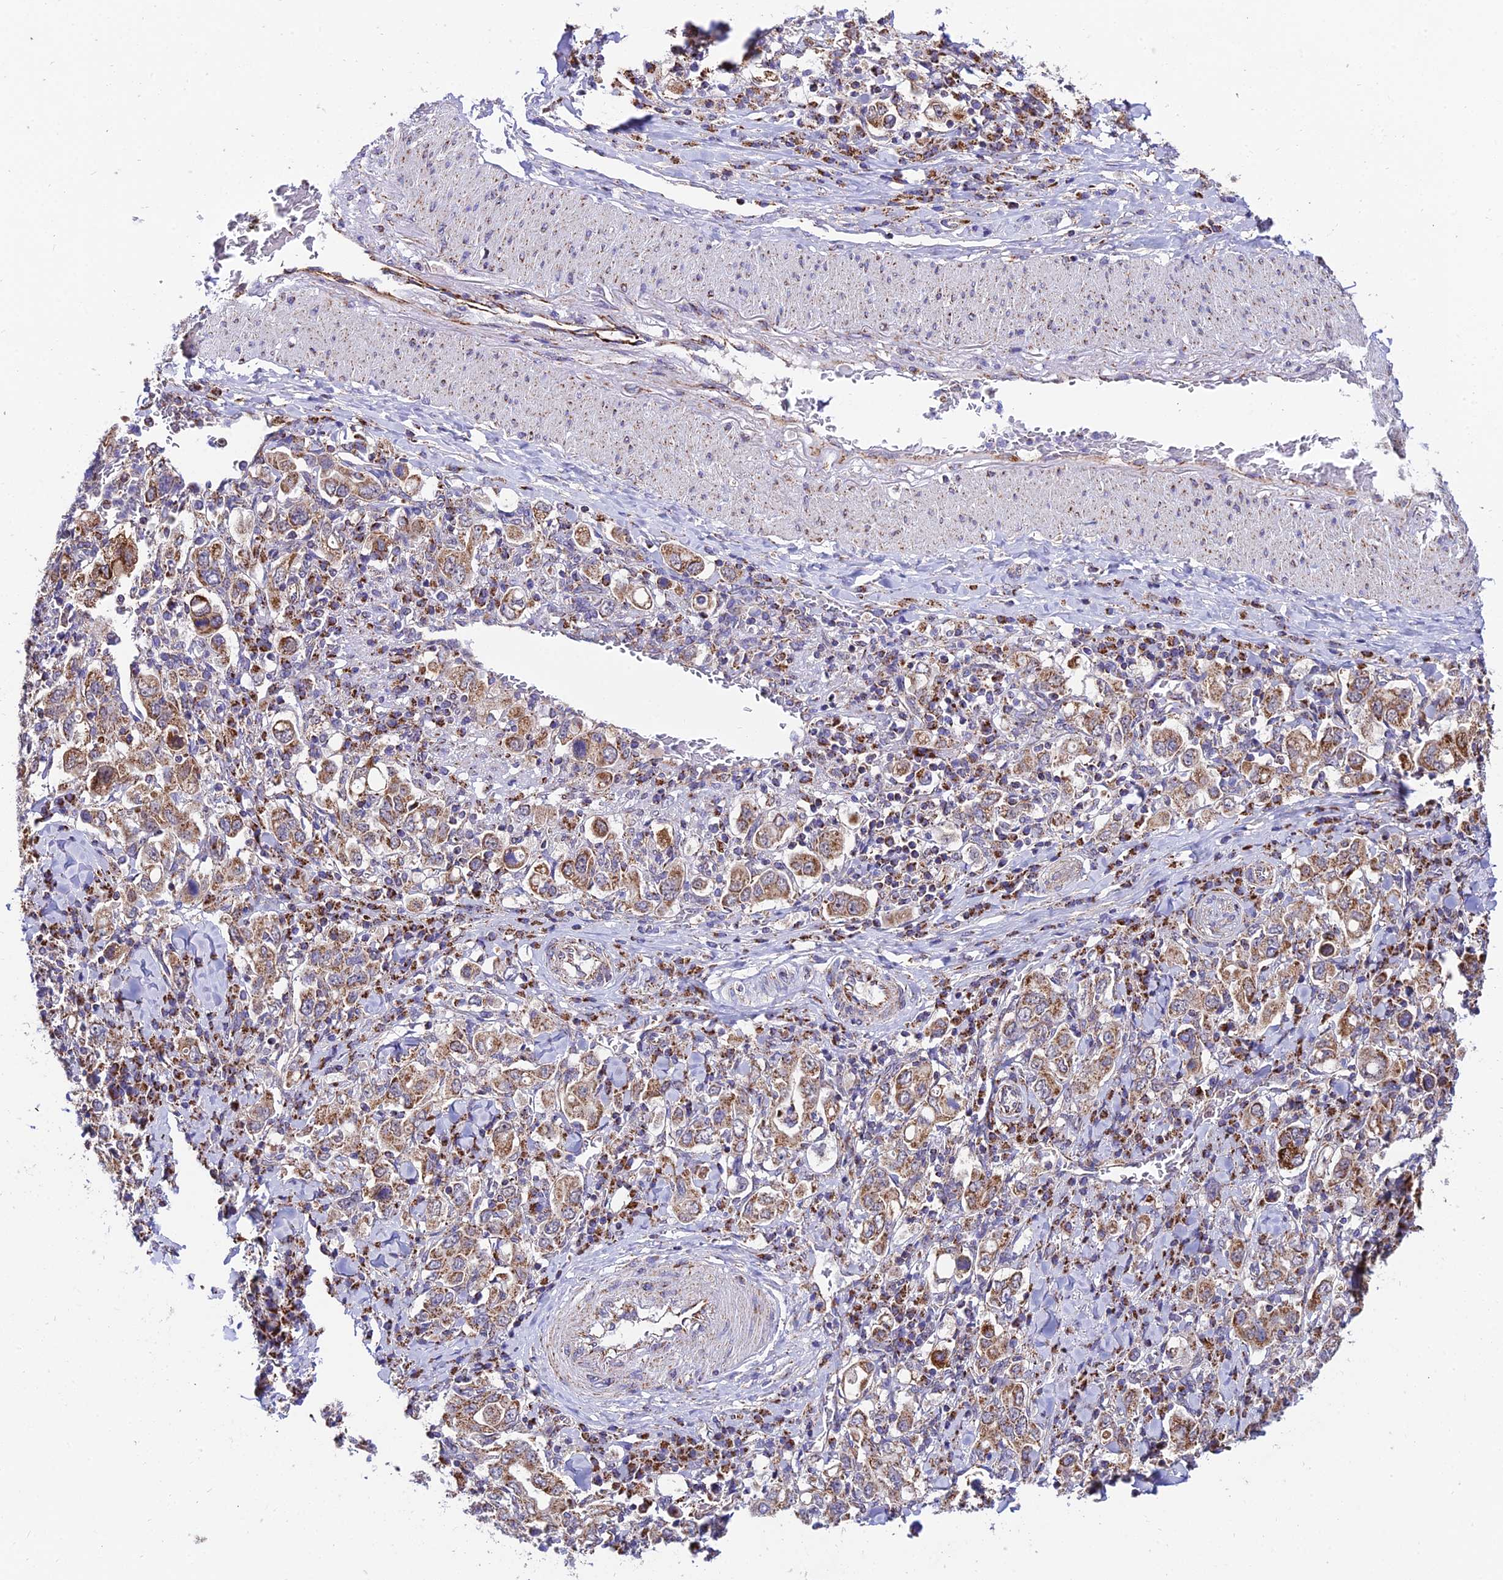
{"staining": {"intensity": "moderate", "quantity": ">75%", "location": "cytoplasmic/membranous"}, "tissue": "stomach cancer", "cell_type": "Tumor cells", "image_type": "cancer", "snomed": [{"axis": "morphology", "description": "Adenocarcinoma, NOS"}, {"axis": "topography", "description": "Stomach, upper"}], "caption": "Immunohistochemistry of human stomach cancer (adenocarcinoma) reveals medium levels of moderate cytoplasmic/membranous staining in about >75% of tumor cells.", "gene": "PSMD2", "patient": {"sex": "male", "age": 62}}